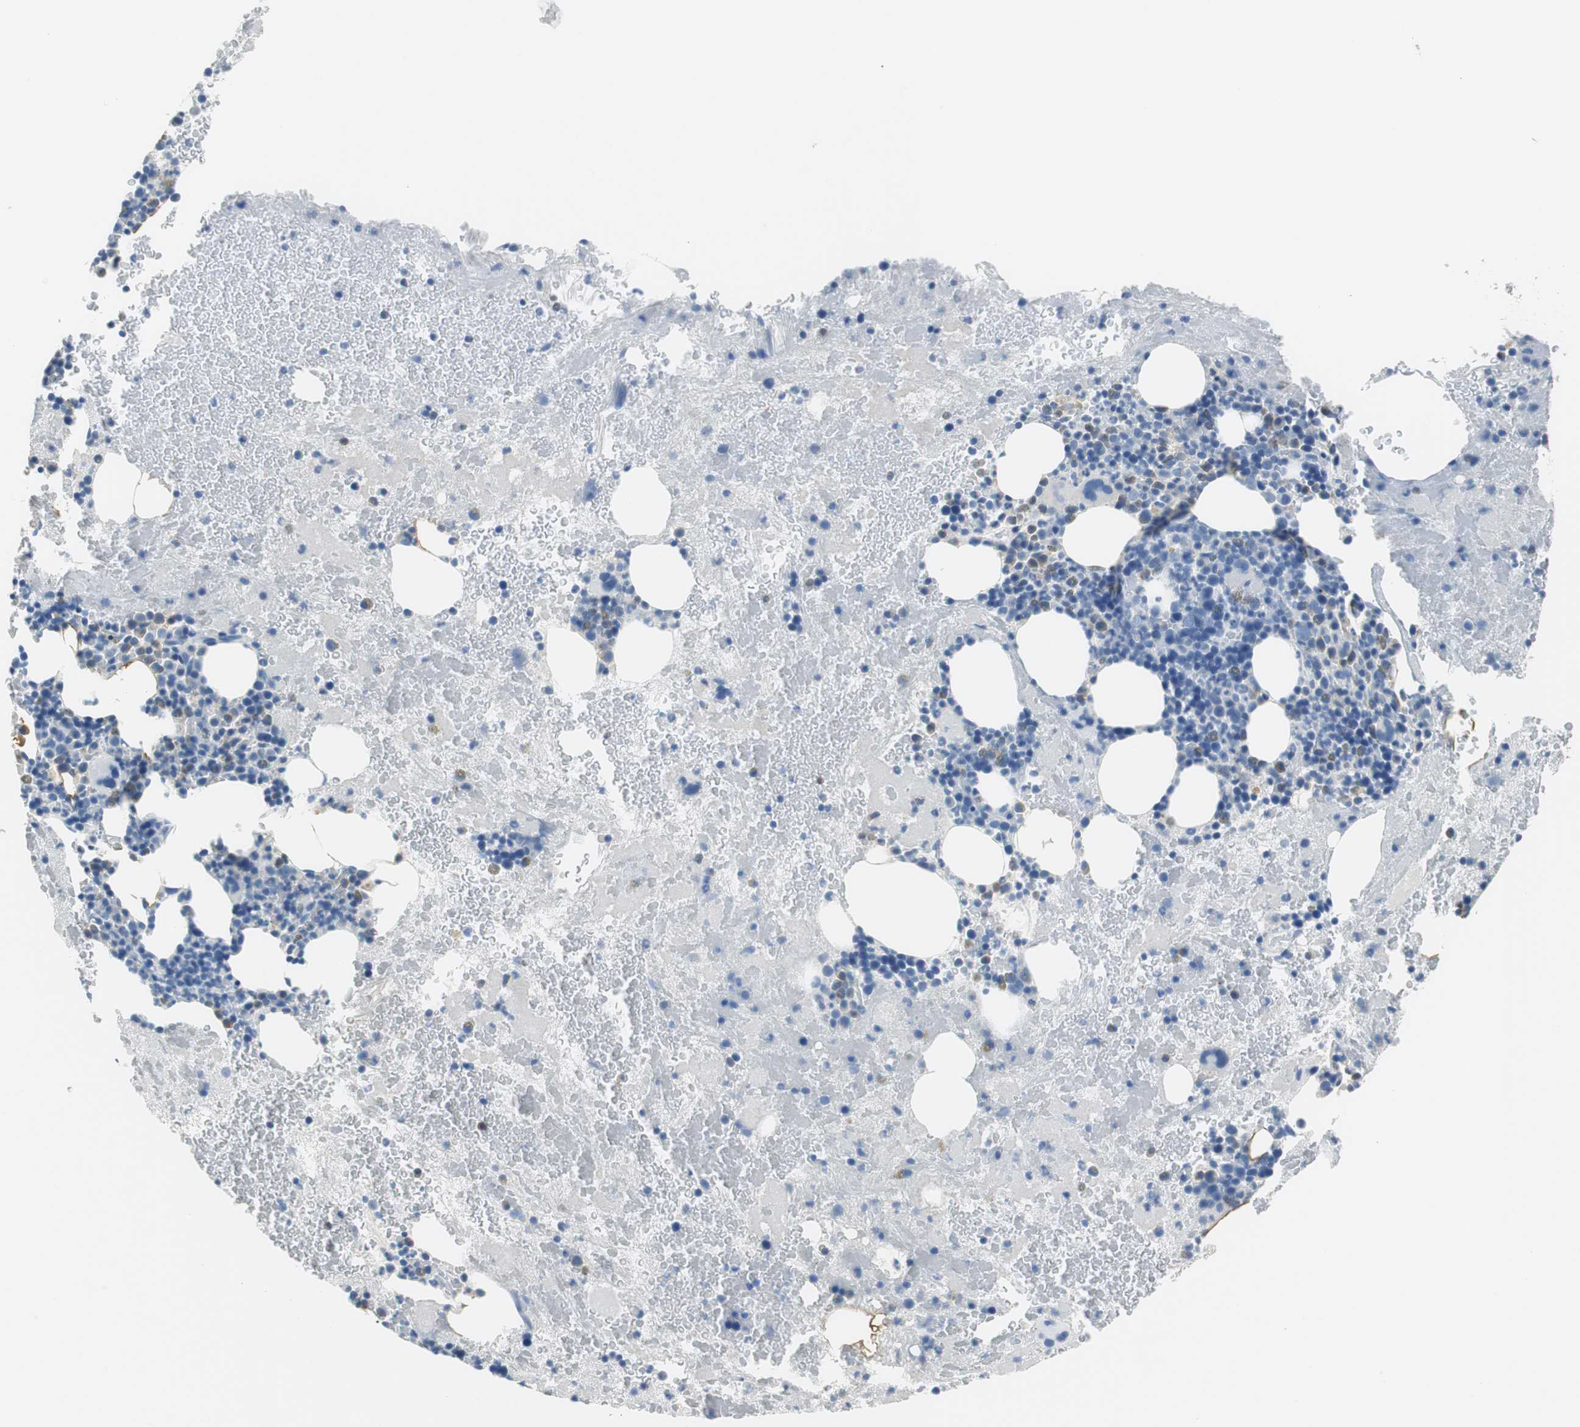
{"staining": {"intensity": "moderate", "quantity": "<25%", "location": "nuclear"}, "tissue": "bone marrow", "cell_type": "Hematopoietic cells", "image_type": "normal", "snomed": [{"axis": "morphology", "description": "Normal tissue, NOS"}, {"axis": "topography", "description": "Bone marrow"}], "caption": "A photomicrograph of human bone marrow stained for a protein reveals moderate nuclear brown staining in hematopoietic cells. The protein of interest is stained brown, and the nuclei are stained in blue (DAB (3,3'-diaminobenzidine) IHC with brightfield microscopy, high magnification).", "gene": "MUC7", "patient": {"sex": "male", "age": 76}}